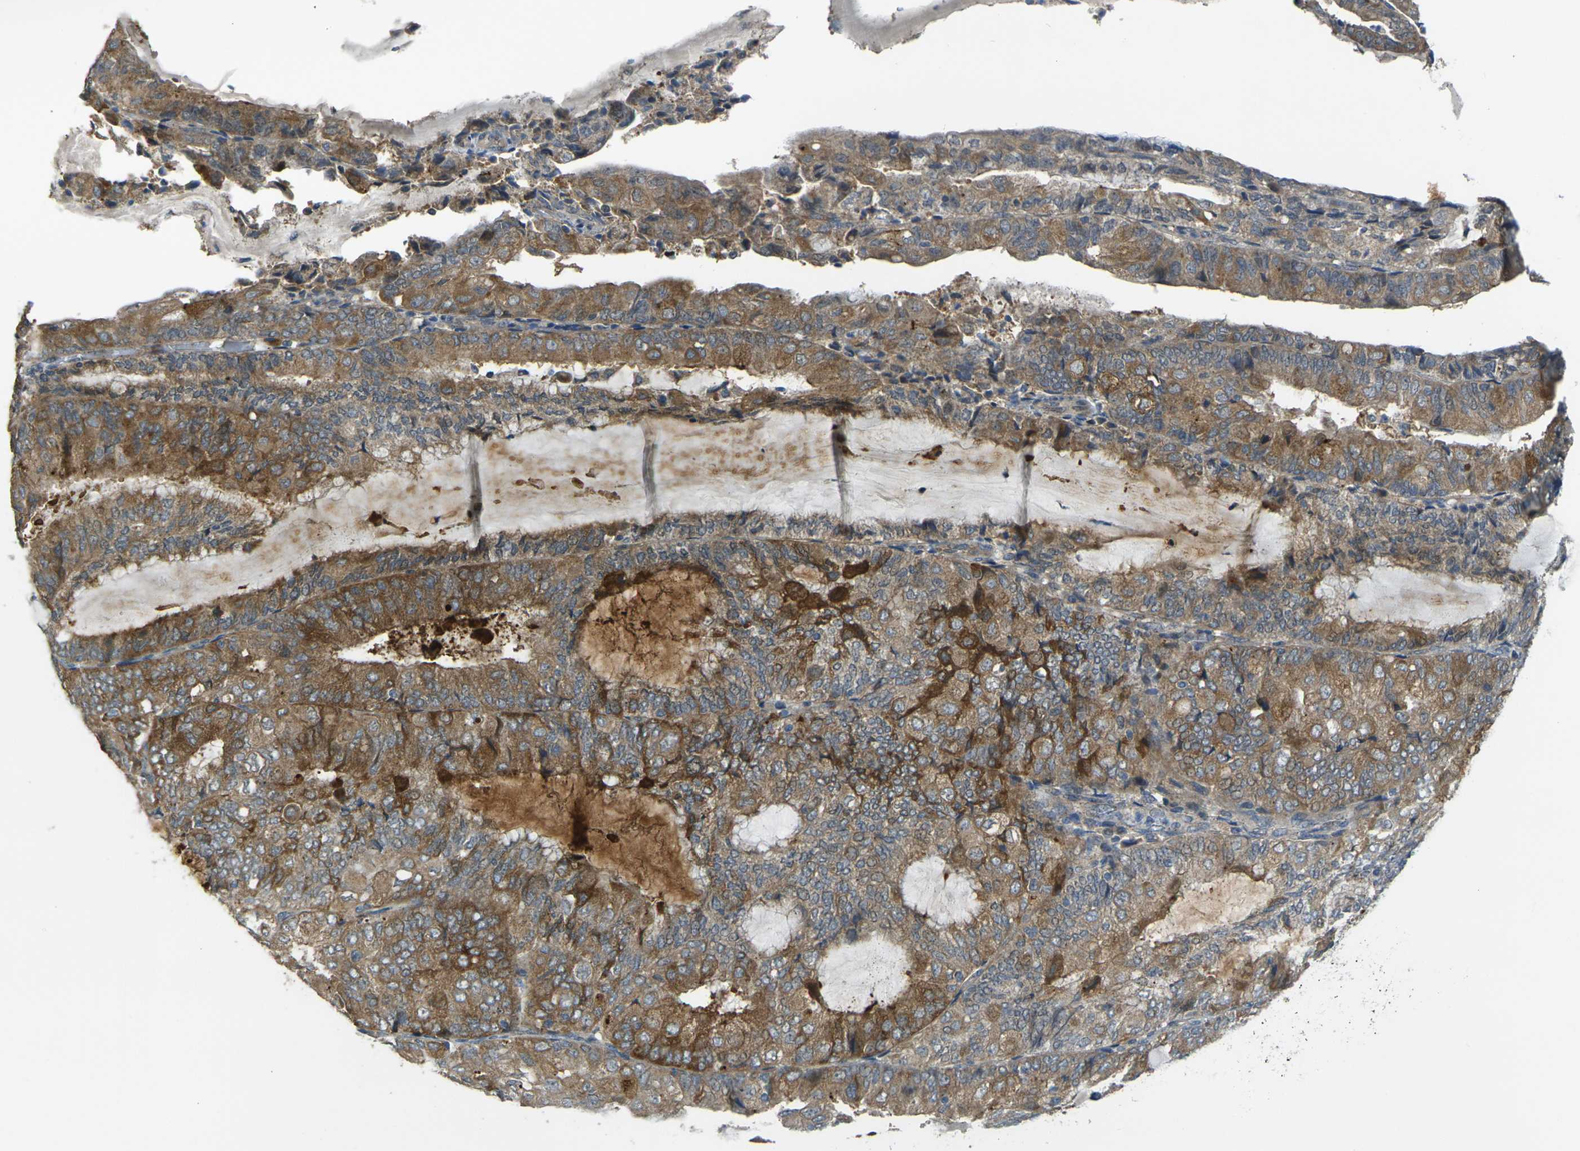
{"staining": {"intensity": "moderate", "quantity": ">75%", "location": "cytoplasmic/membranous"}, "tissue": "endometrial cancer", "cell_type": "Tumor cells", "image_type": "cancer", "snomed": [{"axis": "morphology", "description": "Adenocarcinoma, NOS"}, {"axis": "topography", "description": "Endometrium"}], "caption": "High-power microscopy captured an IHC image of endometrial cancer (adenocarcinoma), revealing moderate cytoplasmic/membranous expression in about >75% of tumor cells.", "gene": "GNA12", "patient": {"sex": "female", "age": 81}}